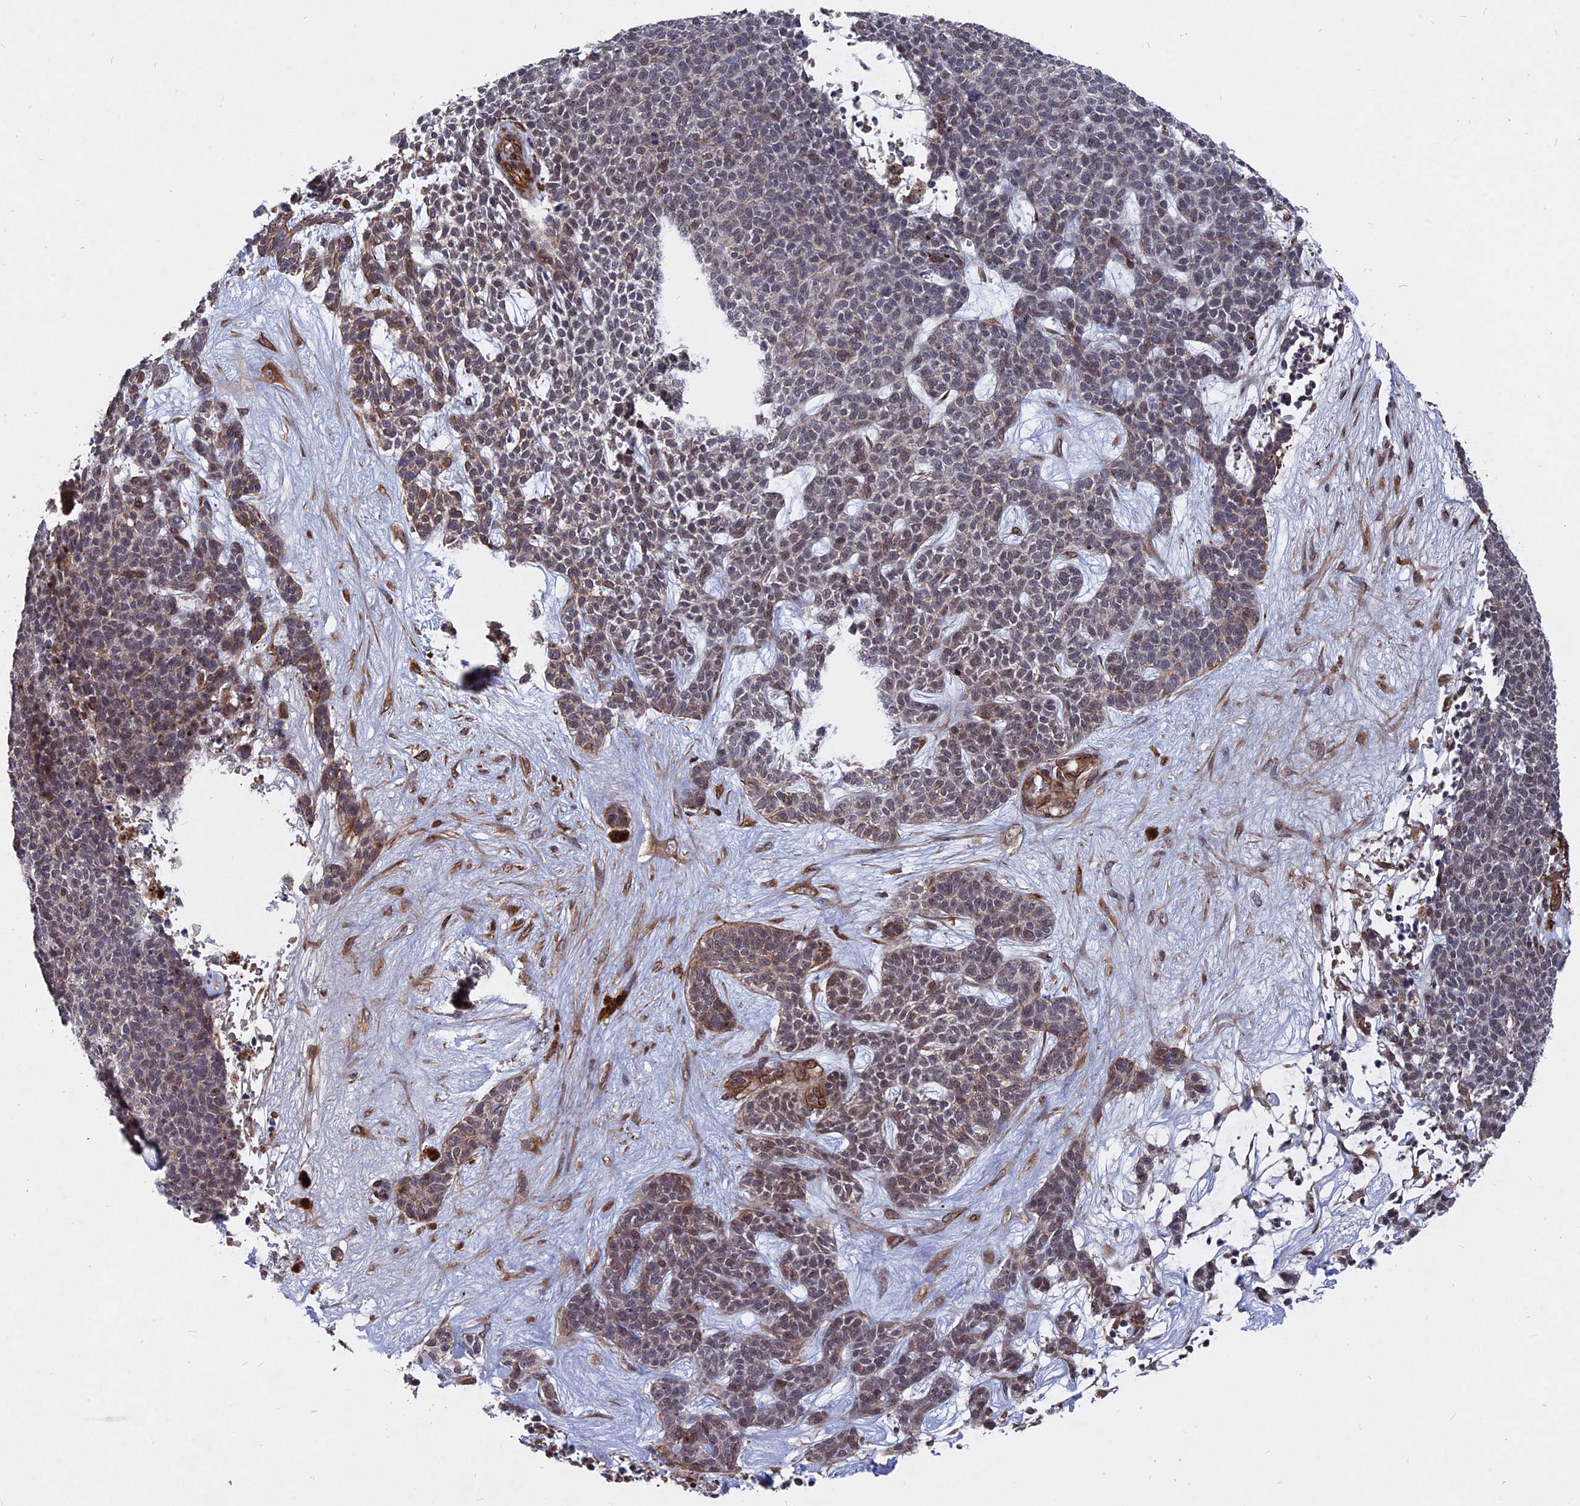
{"staining": {"intensity": "moderate", "quantity": "<25%", "location": "cytoplasmic/membranous,nuclear"}, "tissue": "skin cancer", "cell_type": "Tumor cells", "image_type": "cancer", "snomed": [{"axis": "morphology", "description": "Basal cell carcinoma"}, {"axis": "topography", "description": "Skin"}], "caption": "This is a histology image of immunohistochemistry staining of basal cell carcinoma (skin), which shows moderate positivity in the cytoplasmic/membranous and nuclear of tumor cells.", "gene": "NOSIP", "patient": {"sex": "female", "age": 84}}